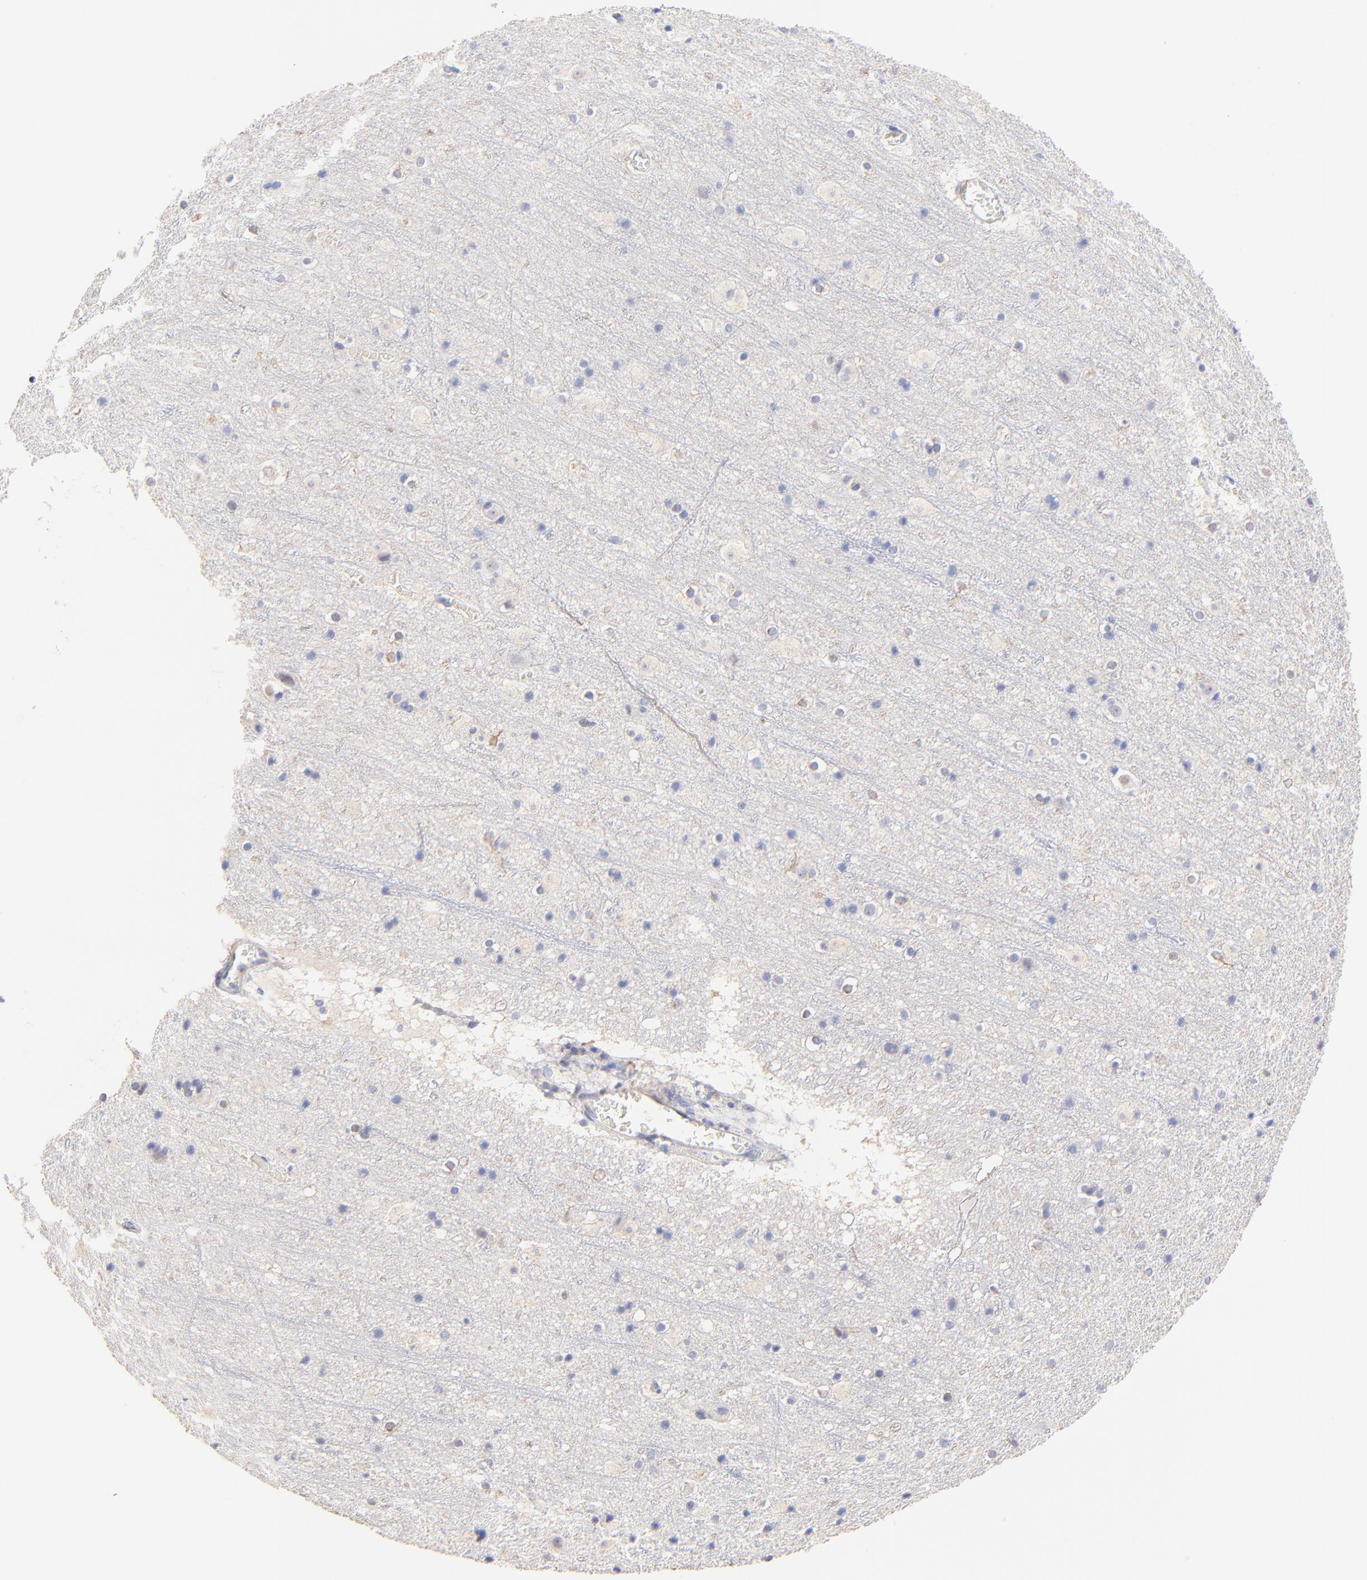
{"staining": {"intensity": "negative", "quantity": "none", "location": "none"}, "tissue": "cerebral cortex", "cell_type": "Endothelial cells", "image_type": "normal", "snomed": [{"axis": "morphology", "description": "Normal tissue, NOS"}, {"axis": "topography", "description": "Cerebral cortex"}], "caption": "A photomicrograph of human cerebral cortex is negative for staining in endothelial cells. Brightfield microscopy of immunohistochemistry (IHC) stained with DAB (brown) and hematoxylin (blue), captured at high magnification.", "gene": "ACTRT1", "patient": {"sex": "male", "age": 45}}